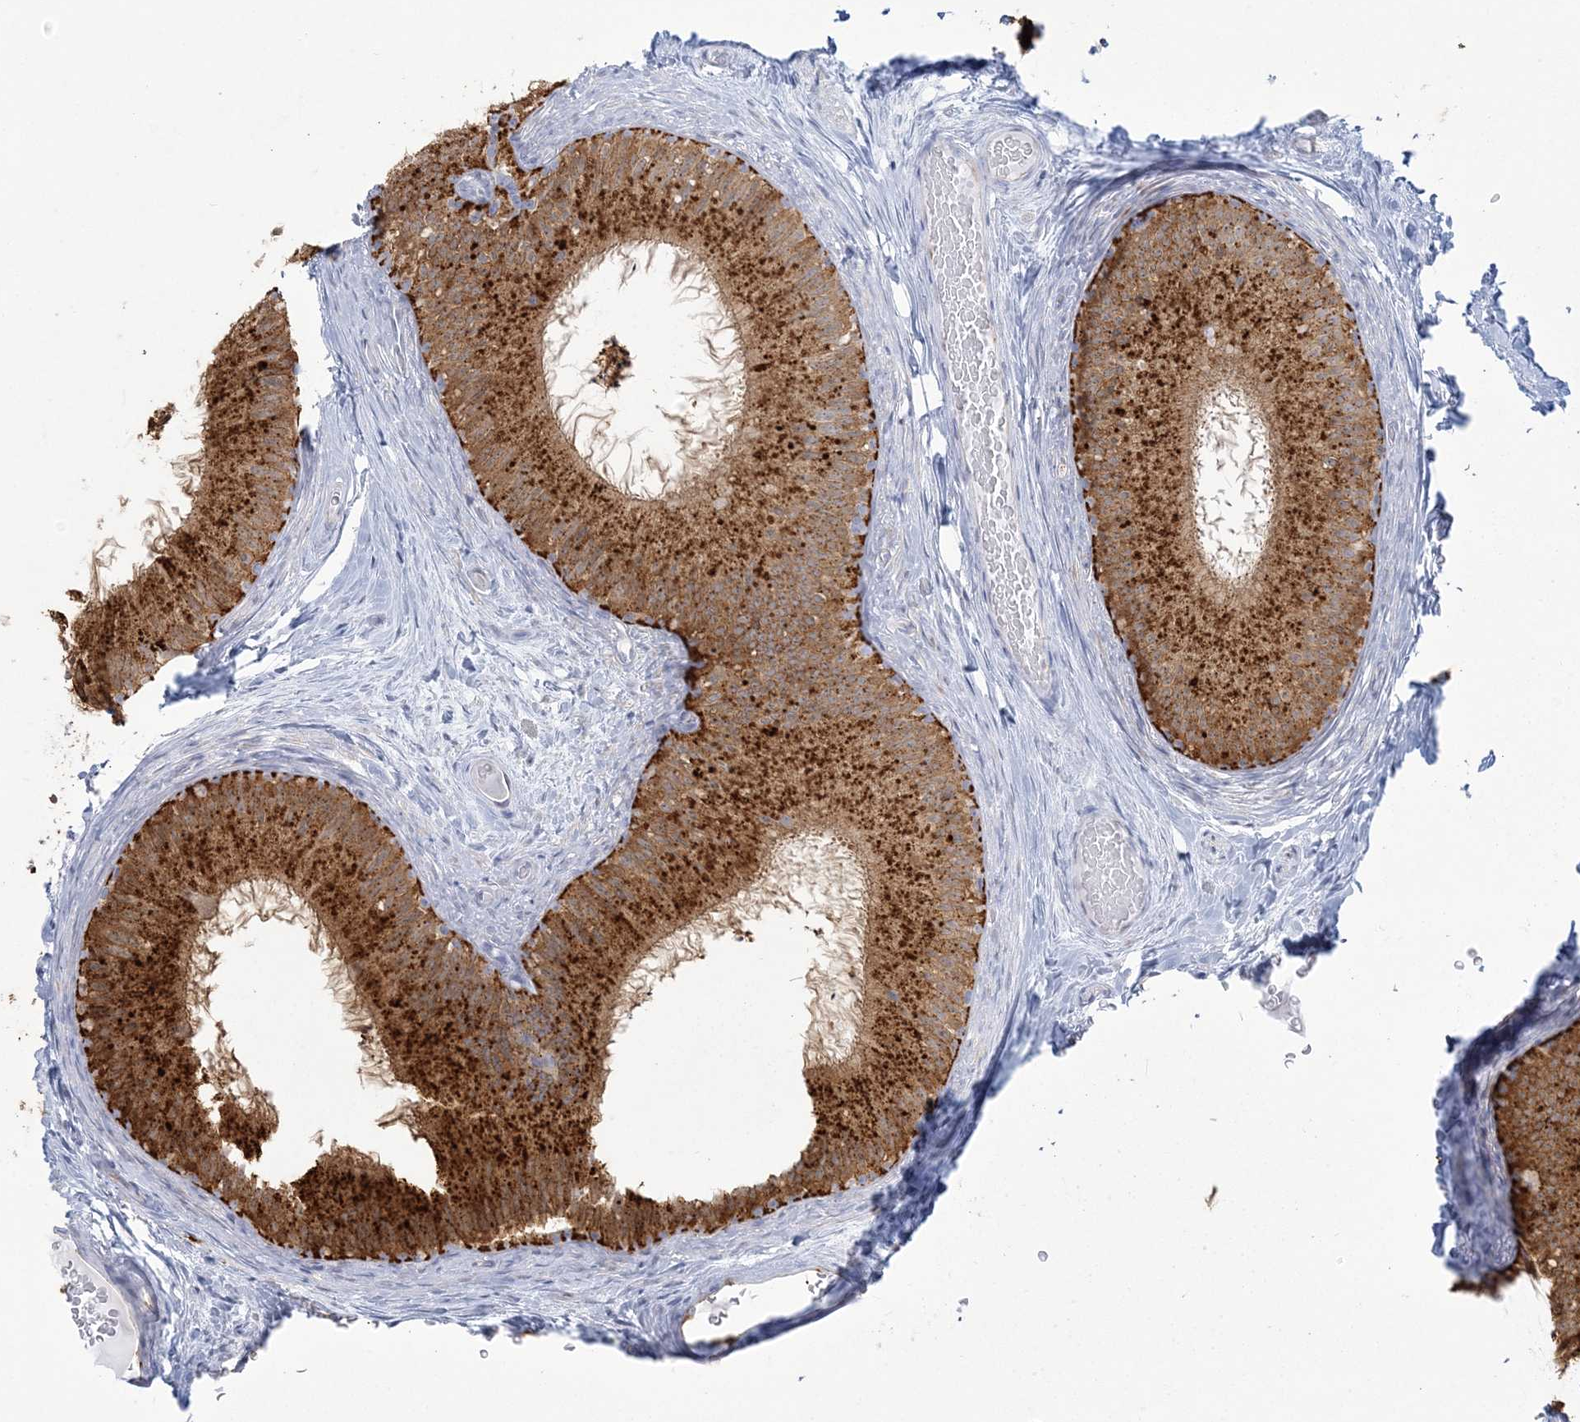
{"staining": {"intensity": "strong", "quantity": ">75%", "location": "cytoplasmic/membranous"}, "tissue": "epididymis", "cell_type": "Glandular cells", "image_type": "normal", "snomed": [{"axis": "morphology", "description": "Normal tissue, NOS"}, {"axis": "topography", "description": "Epididymis"}], "caption": "Protein staining of normal epididymis shows strong cytoplasmic/membranous expression in about >75% of glandular cells.", "gene": "ENSG00000288637", "patient": {"sex": "male", "age": 50}}